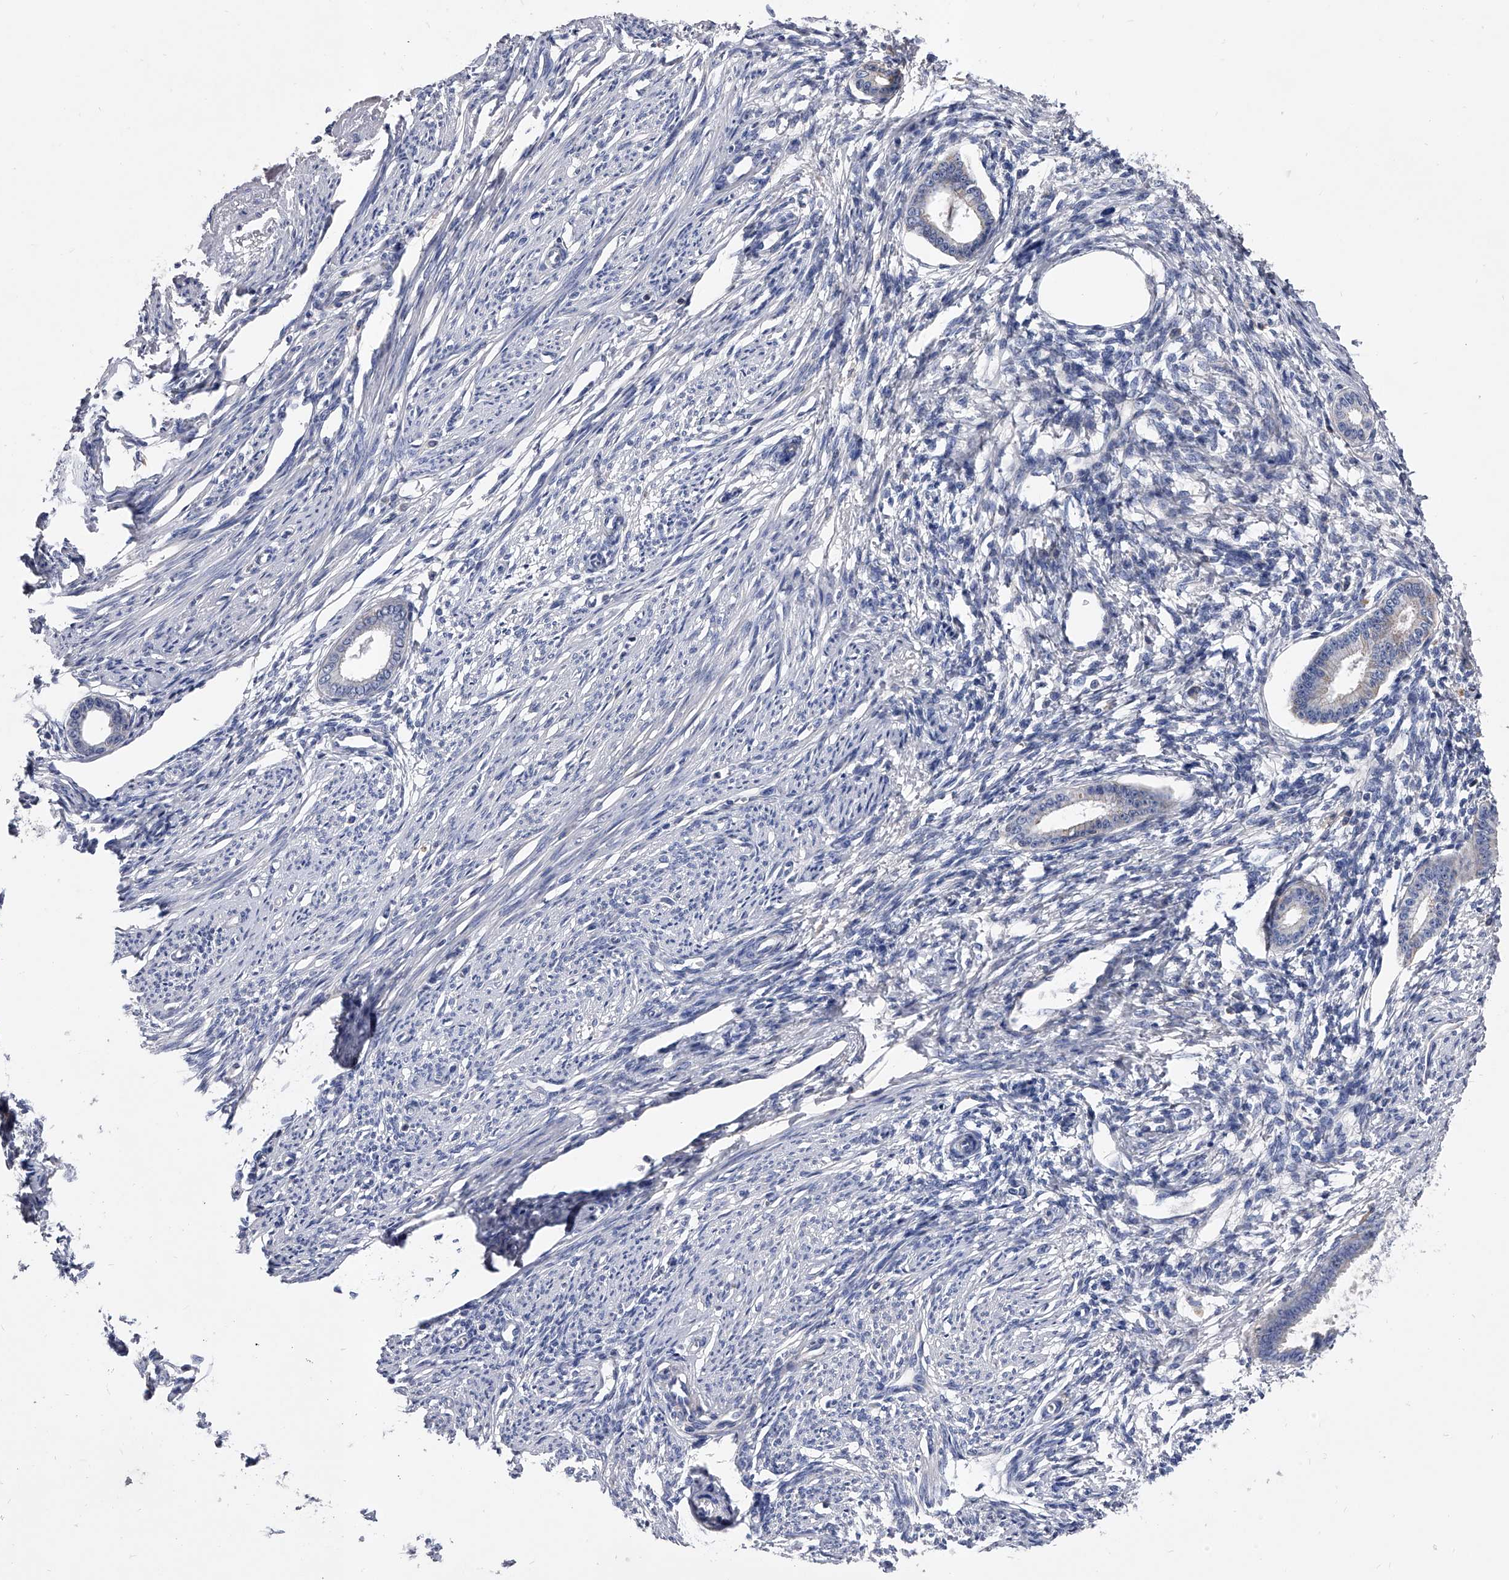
{"staining": {"intensity": "negative", "quantity": "none", "location": "none"}, "tissue": "endometrium", "cell_type": "Cells in endometrial stroma", "image_type": "normal", "snomed": [{"axis": "morphology", "description": "Normal tissue, NOS"}, {"axis": "topography", "description": "Endometrium"}], "caption": "Immunohistochemistry (IHC) histopathology image of benign endometrium: human endometrium stained with DAB shows no significant protein expression in cells in endometrial stroma.", "gene": "EFCAB7", "patient": {"sex": "female", "age": 56}}